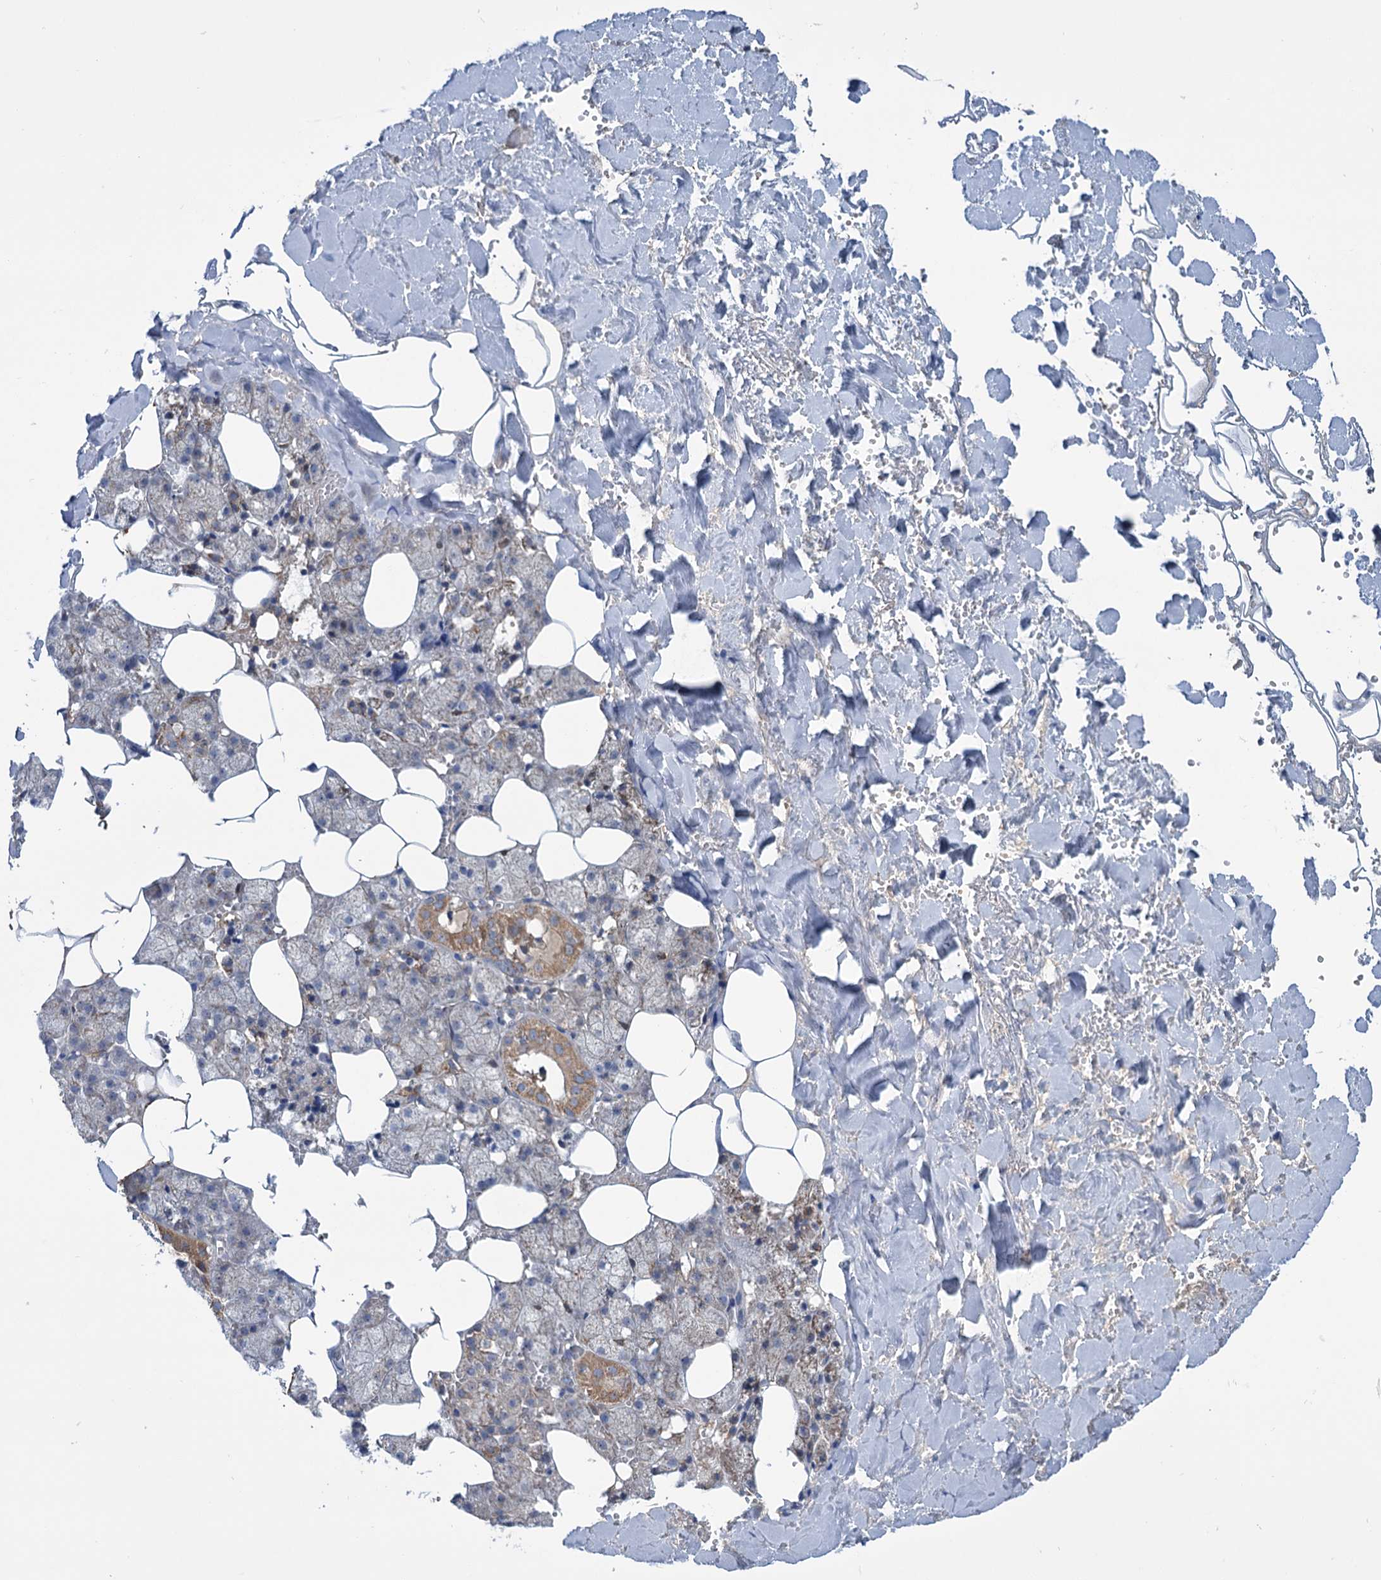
{"staining": {"intensity": "moderate", "quantity": "<25%", "location": "cytoplasmic/membranous"}, "tissue": "salivary gland", "cell_type": "Glandular cells", "image_type": "normal", "snomed": [{"axis": "morphology", "description": "Normal tissue, NOS"}, {"axis": "topography", "description": "Salivary gland"}], "caption": "Brown immunohistochemical staining in benign human salivary gland shows moderate cytoplasmic/membranous staining in about <25% of glandular cells. The staining is performed using DAB brown chromogen to label protein expression. The nuclei are counter-stained blue using hematoxylin.", "gene": "LPIN1", "patient": {"sex": "male", "age": 62}}